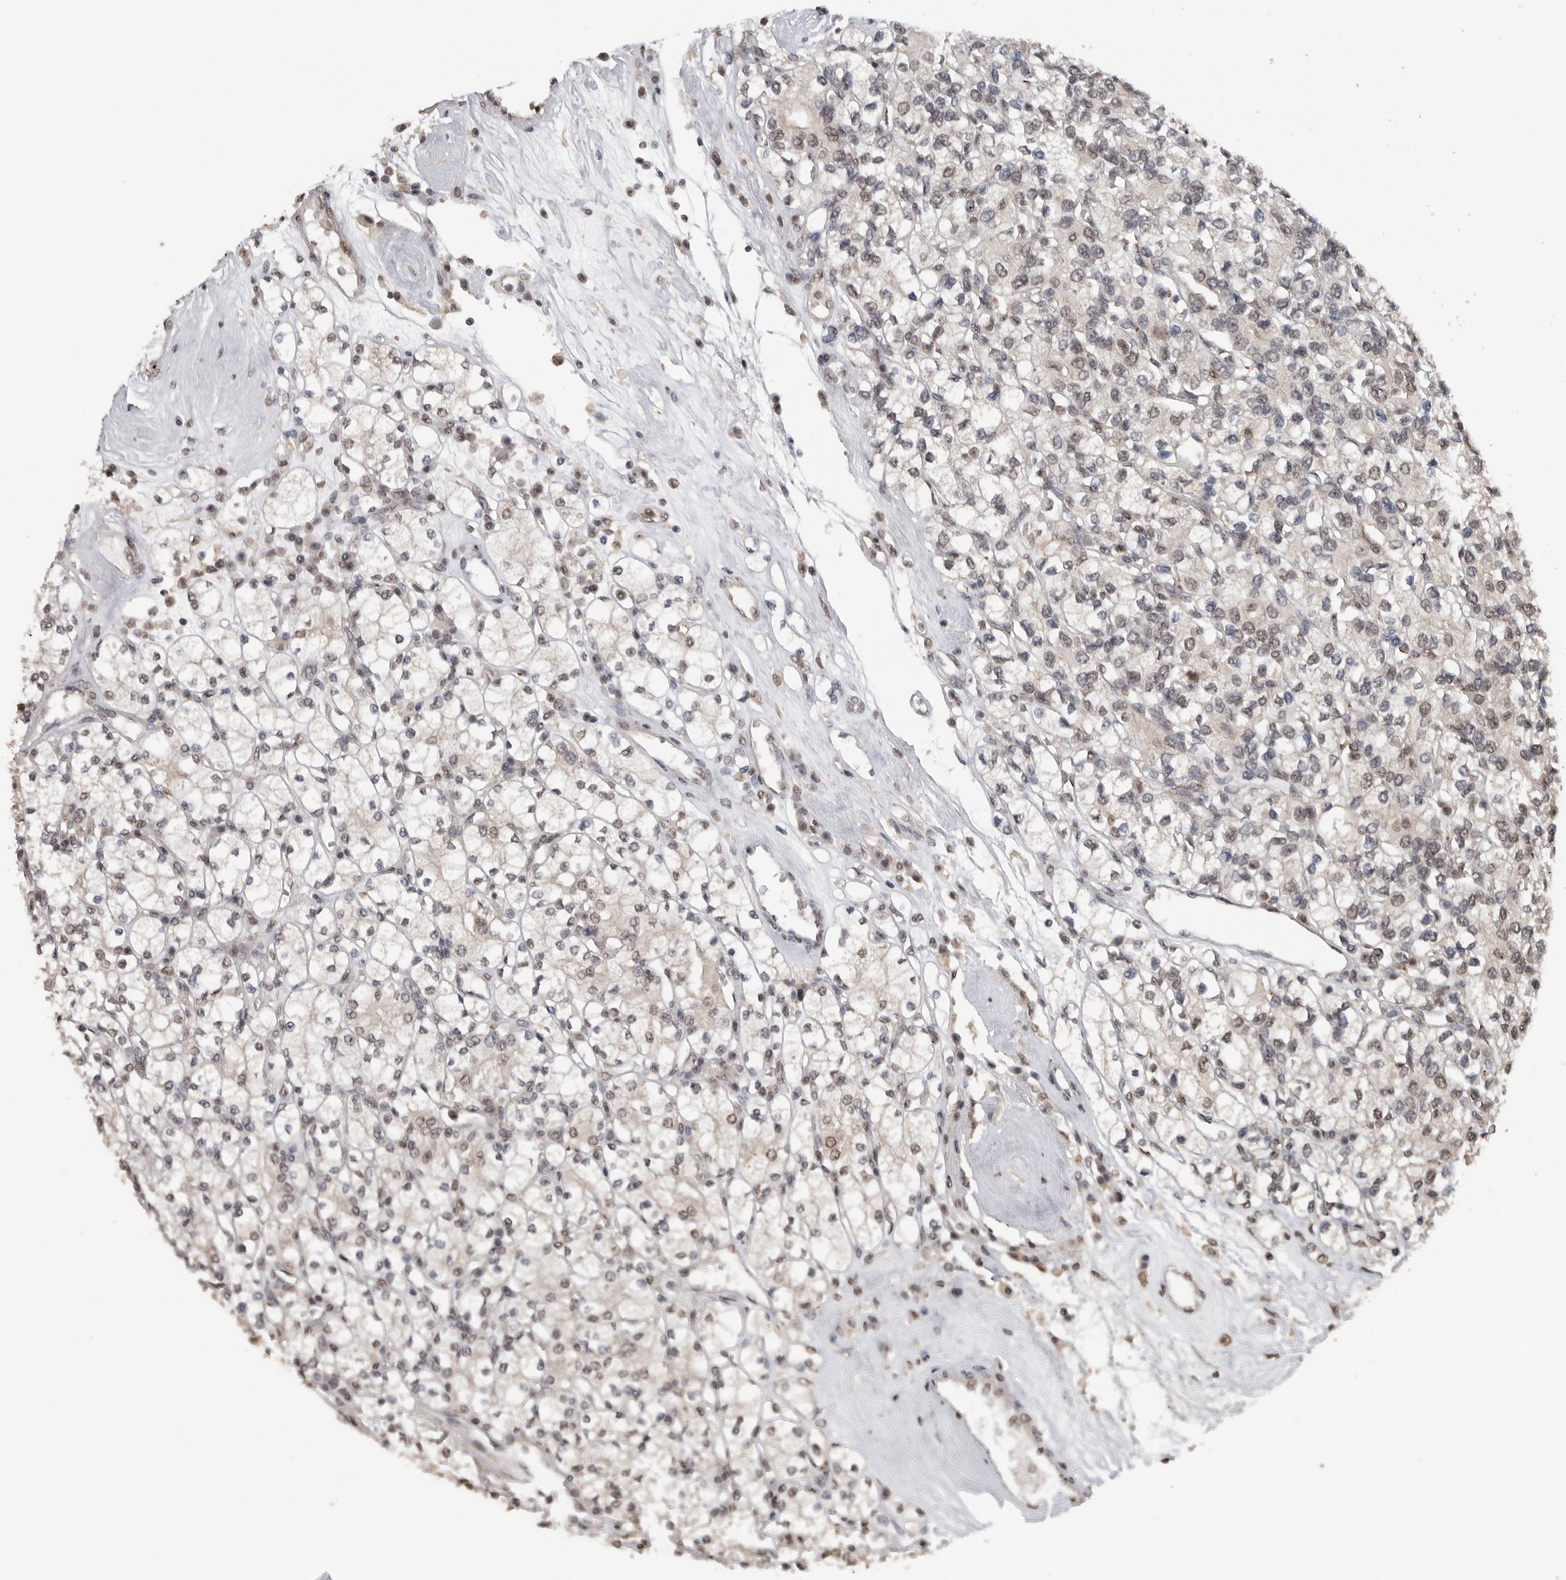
{"staining": {"intensity": "moderate", "quantity": "<25%", "location": "cytoplasmic/membranous,nuclear"}, "tissue": "renal cancer", "cell_type": "Tumor cells", "image_type": "cancer", "snomed": [{"axis": "morphology", "description": "Adenocarcinoma, NOS"}, {"axis": "topography", "description": "Kidney"}], "caption": "Renal cancer stained for a protein demonstrates moderate cytoplasmic/membranous and nuclear positivity in tumor cells. (Brightfield microscopy of DAB IHC at high magnification).", "gene": "PPP1R10", "patient": {"sex": "male", "age": 77}}